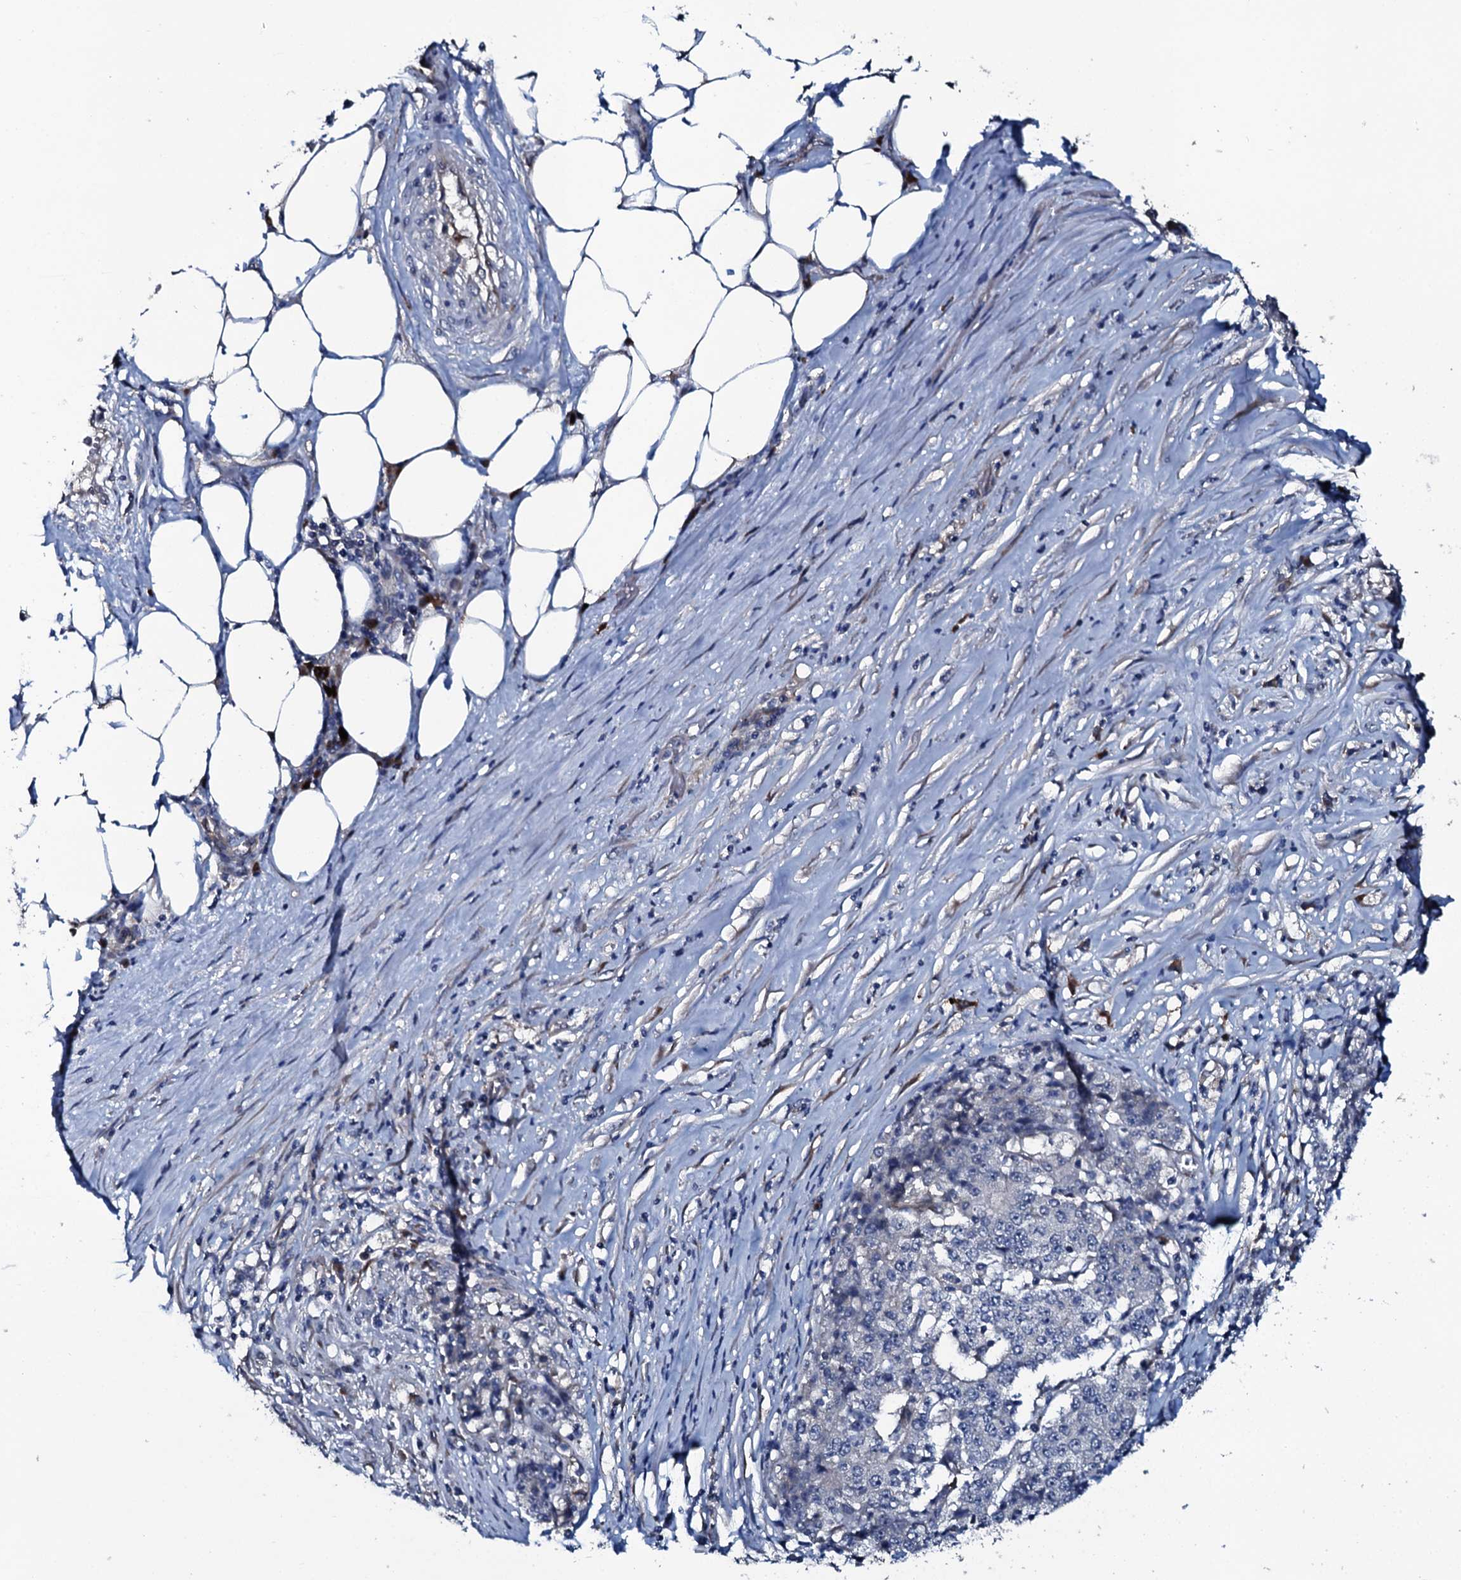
{"staining": {"intensity": "negative", "quantity": "none", "location": "none"}, "tissue": "stomach cancer", "cell_type": "Tumor cells", "image_type": "cancer", "snomed": [{"axis": "morphology", "description": "Adenocarcinoma, NOS"}, {"axis": "topography", "description": "Stomach"}], "caption": "The image reveals no staining of tumor cells in stomach adenocarcinoma.", "gene": "IL12B", "patient": {"sex": "male", "age": 59}}